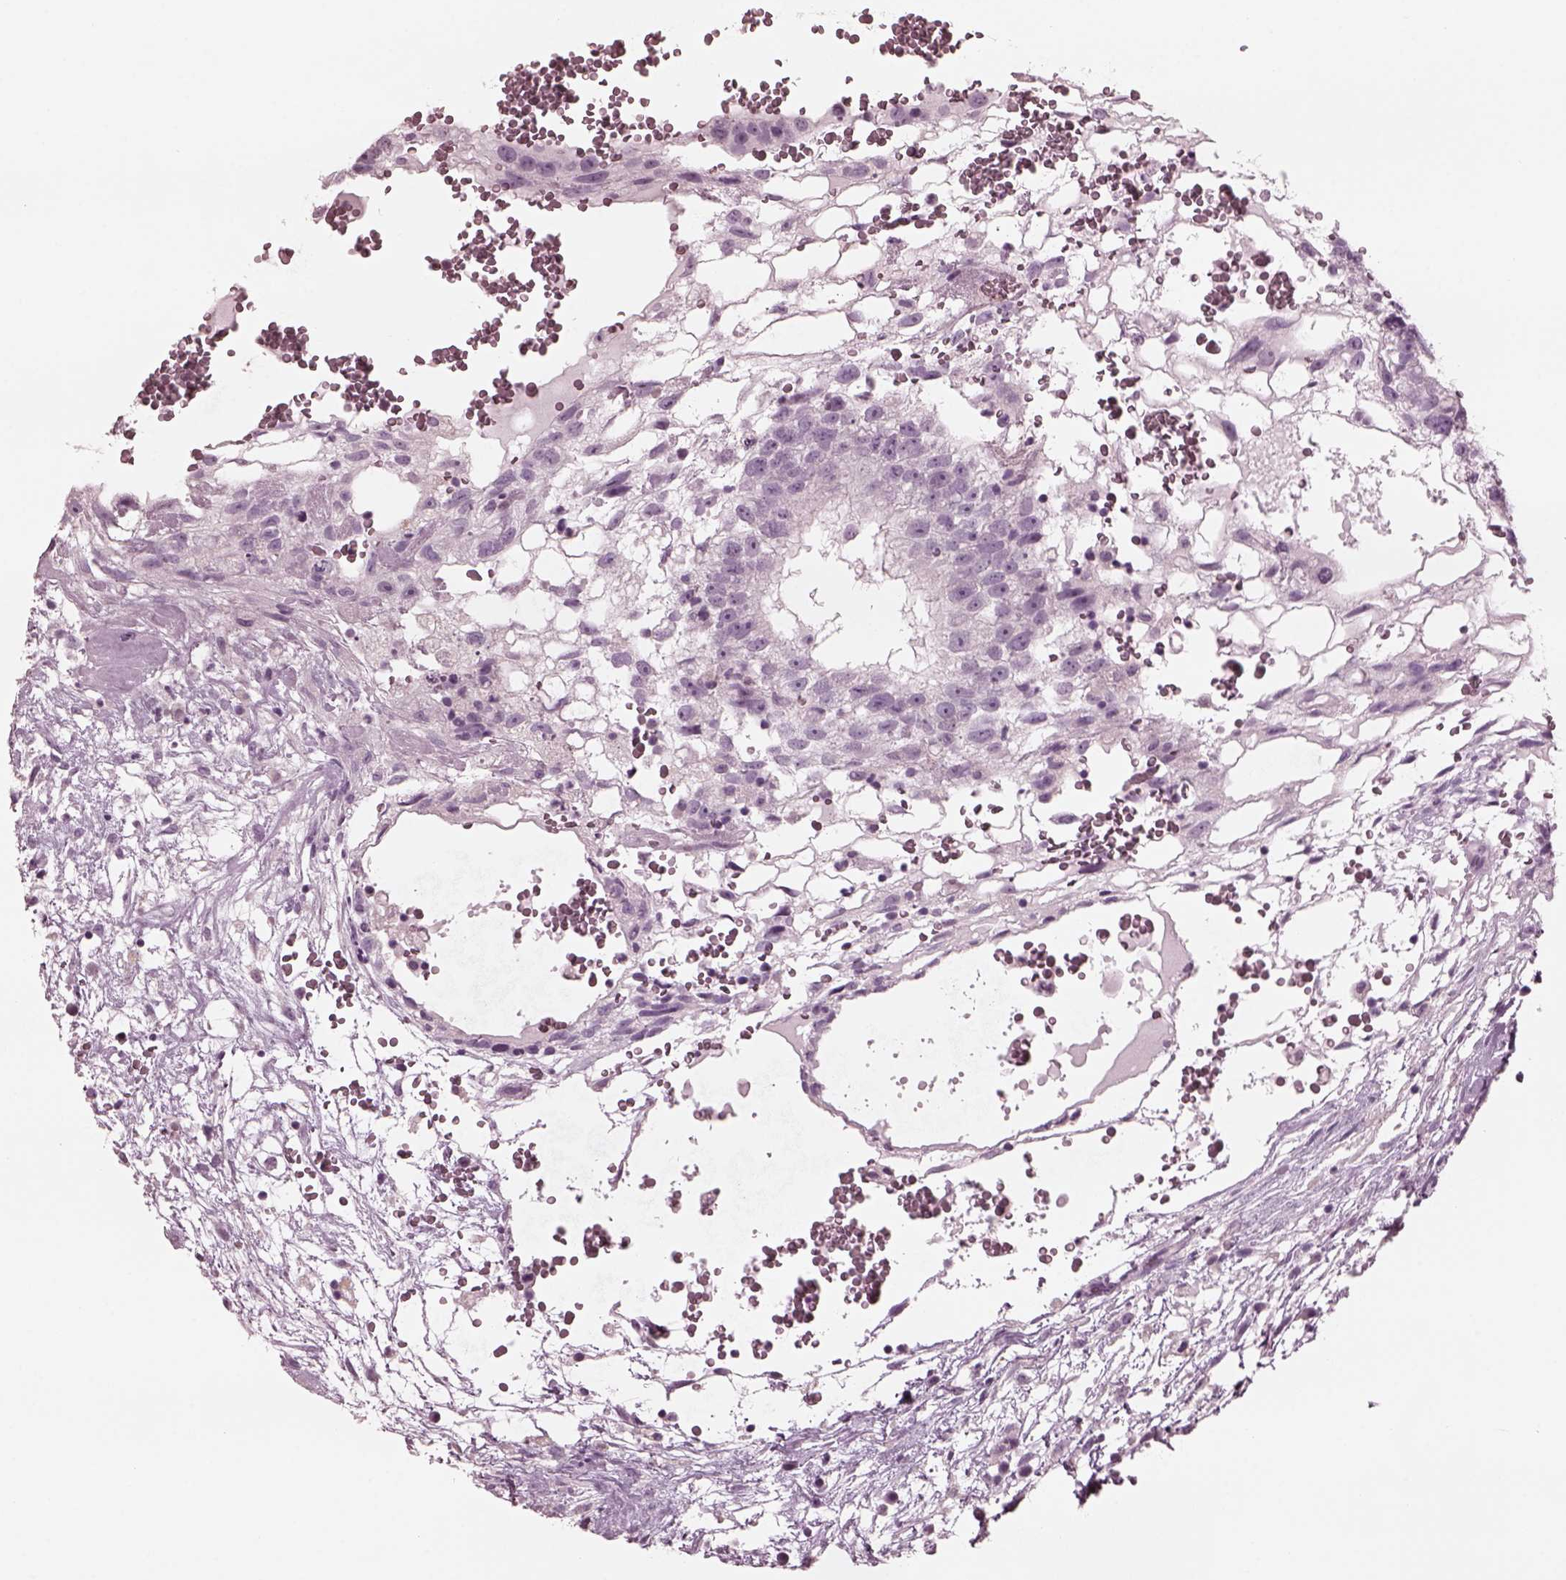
{"staining": {"intensity": "negative", "quantity": "none", "location": "none"}, "tissue": "testis cancer", "cell_type": "Tumor cells", "image_type": "cancer", "snomed": [{"axis": "morphology", "description": "Normal tissue, NOS"}, {"axis": "morphology", "description": "Carcinoma, Embryonal, NOS"}, {"axis": "topography", "description": "Testis"}], "caption": "Tumor cells show no significant protein expression in testis cancer. Nuclei are stained in blue.", "gene": "YY2", "patient": {"sex": "male", "age": 32}}